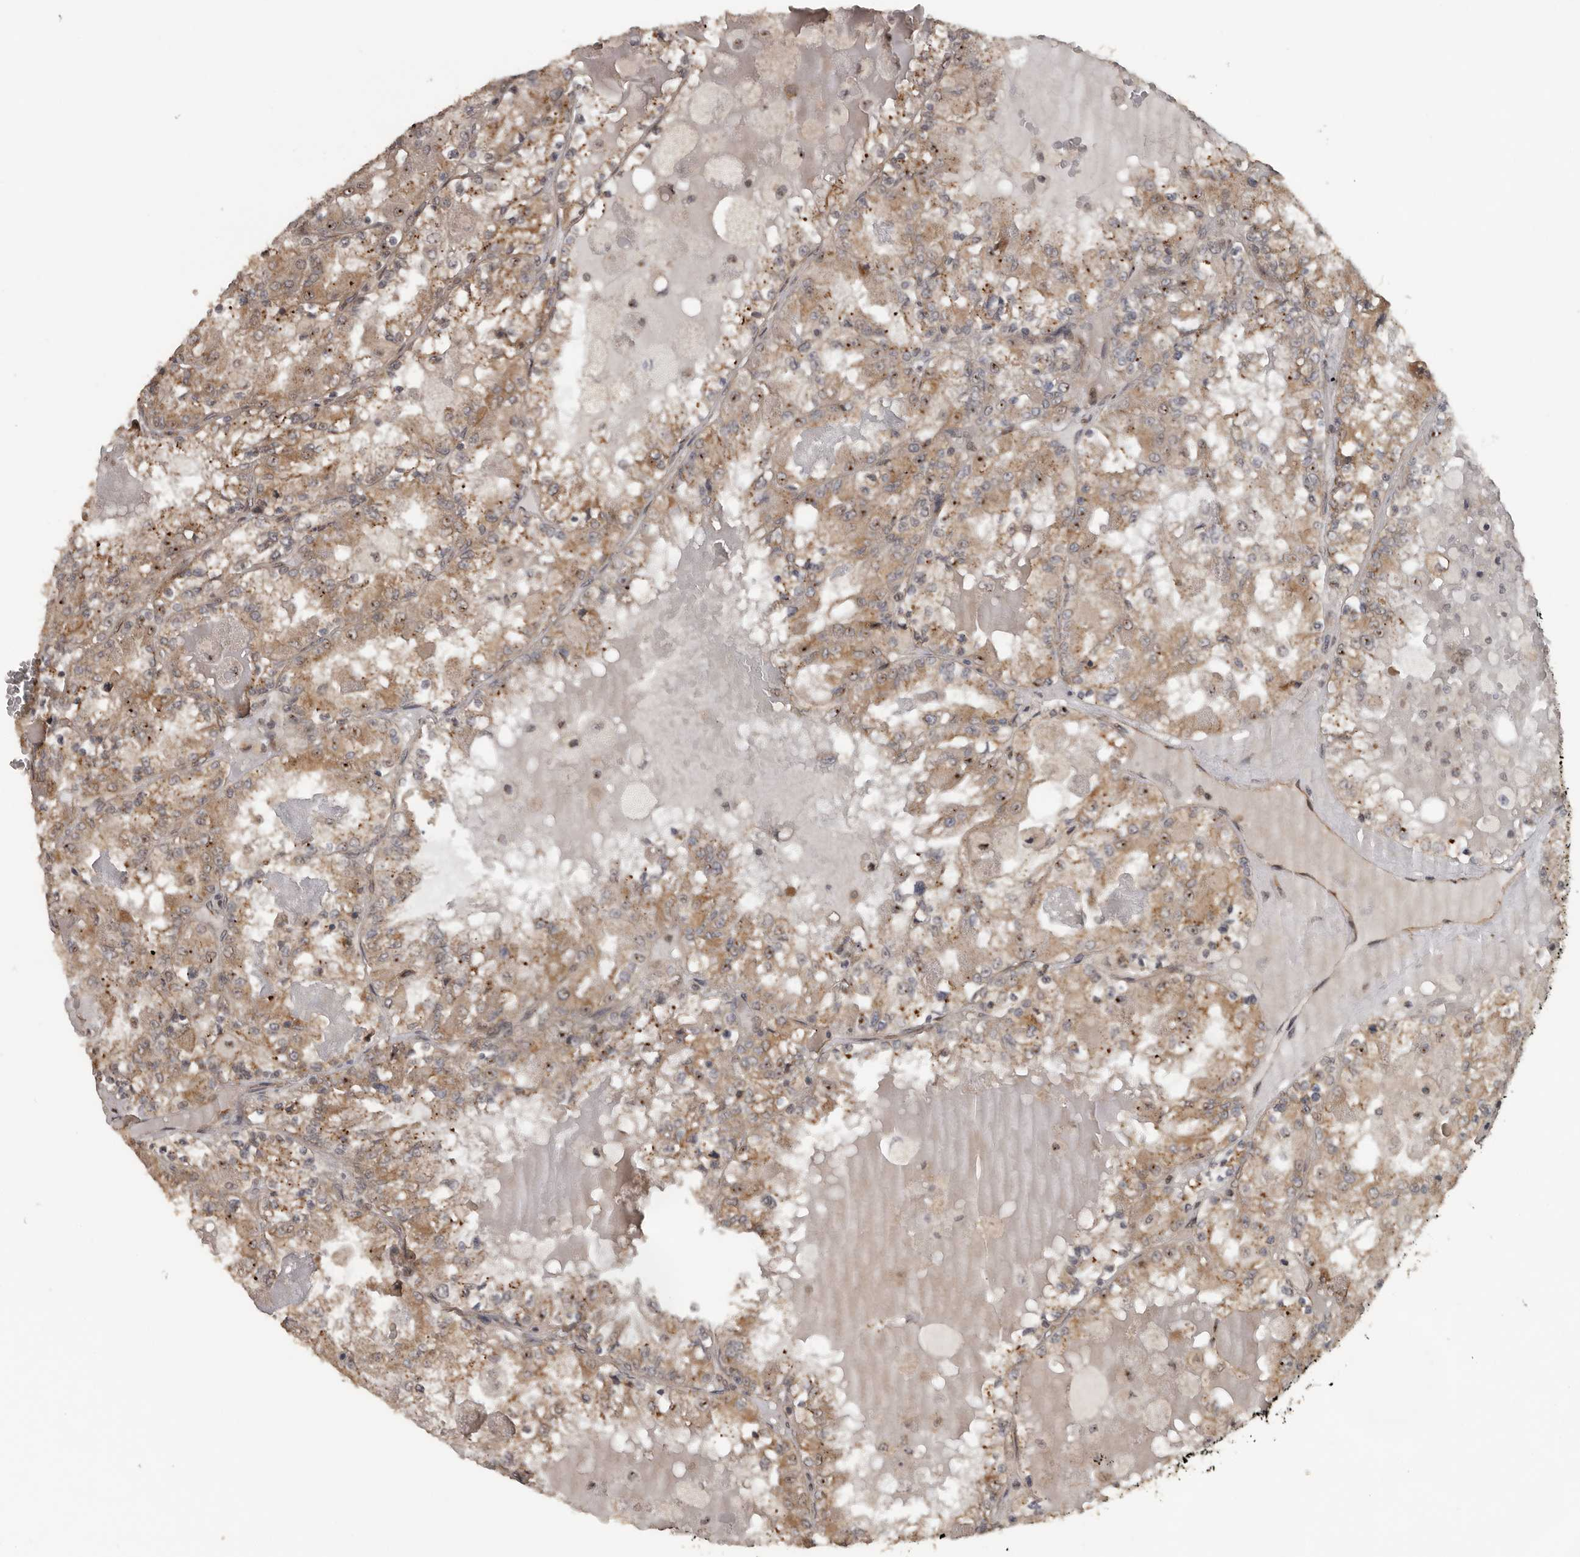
{"staining": {"intensity": "moderate", "quantity": ">75%", "location": "cytoplasmic/membranous"}, "tissue": "renal cancer", "cell_type": "Tumor cells", "image_type": "cancer", "snomed": [{"axis": "morphology", "description": "Adenocarcinoma, NOS"}, {"axis": "topography", "description": "Kidney"}], "caption": "Immunohistochemical staining of human adenocarcinoma (renal) reveals medium levels of moderate cytoplasmic/membranous protein staining in approximately >75% of tumor cells.", "gene": "CEP350", "patient": {"sex": "female", "age": 56}}